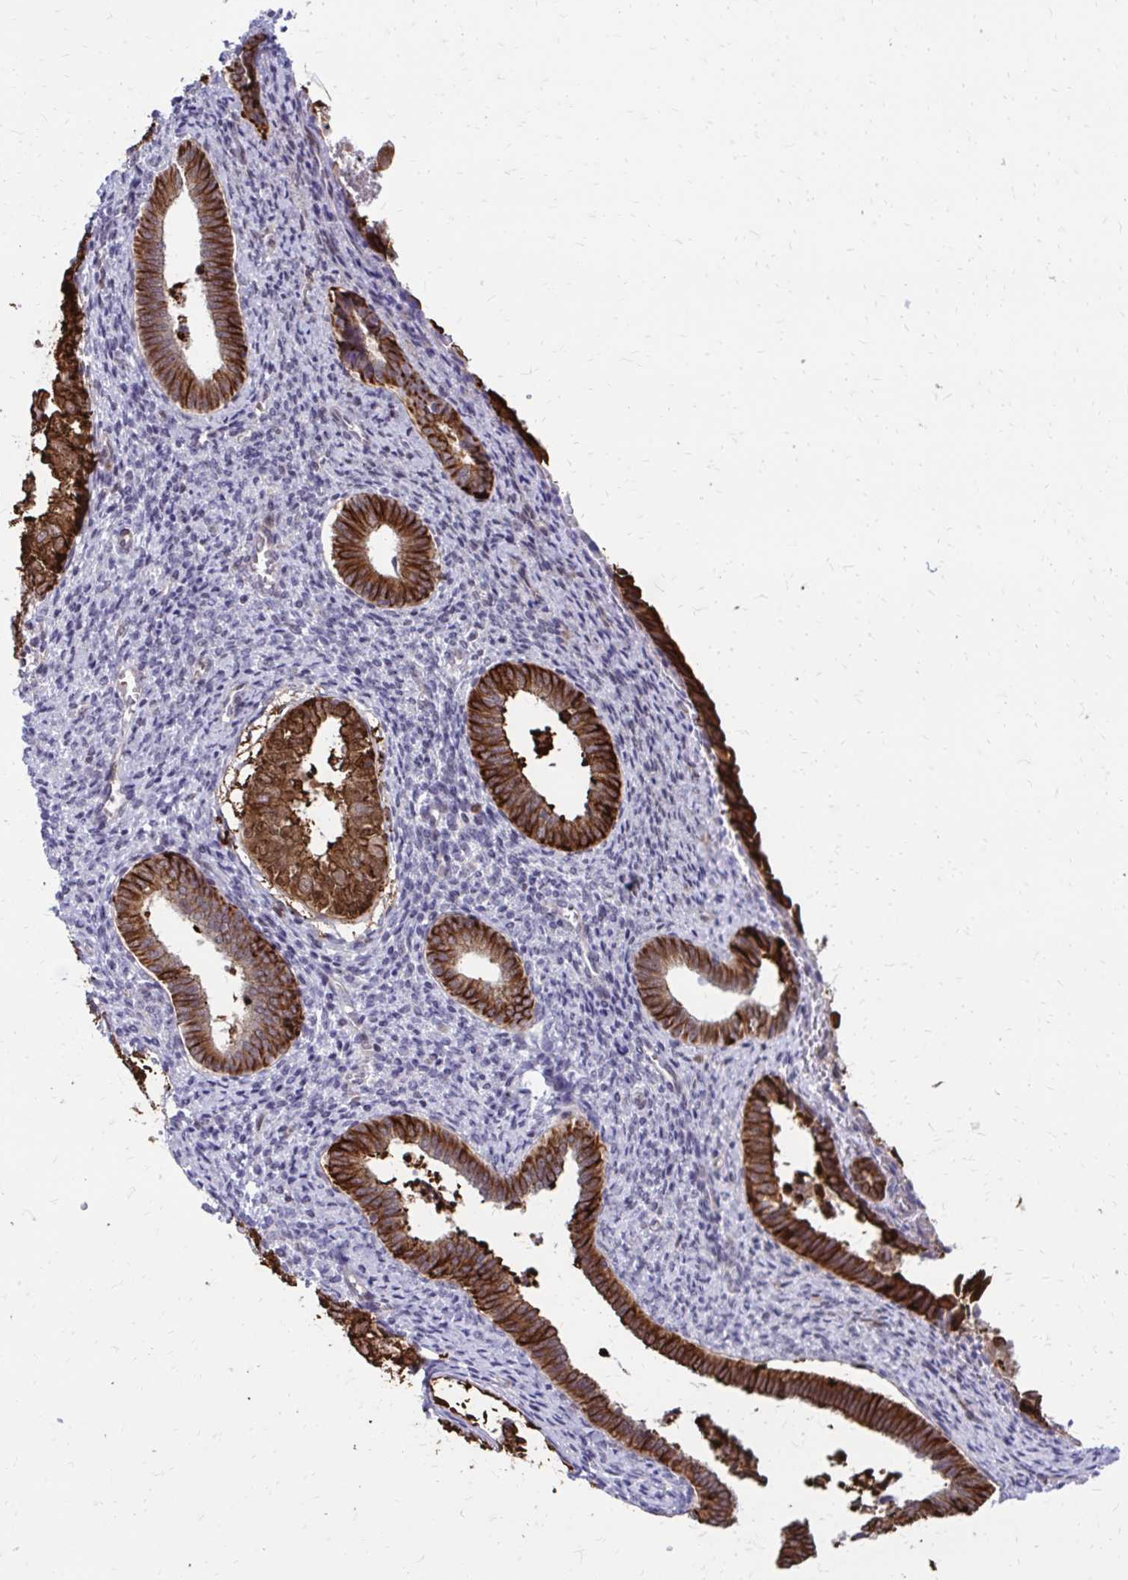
{"staining": {"intensity": "moderate", "quantity": "<25%", "location": "nuclear"}, "tissue": "endometrium", "cell_type": "Cells in endometrial stroma", "image_type": "normal", "snomed": [{"axis": "morphology", "description": "Normal tissue, NOS"}, {"axis": "topography", "description": "Endometrium"}], "caption": "A low amount of moderate nuclear expression is appreciated in about <25% of cells in endometrial stroma in normal endometrium. (IHC, brightfield microscopy, high magnification).", "gene": "ANKRD30B", "patient": {"sex": "female", "age": 50}}